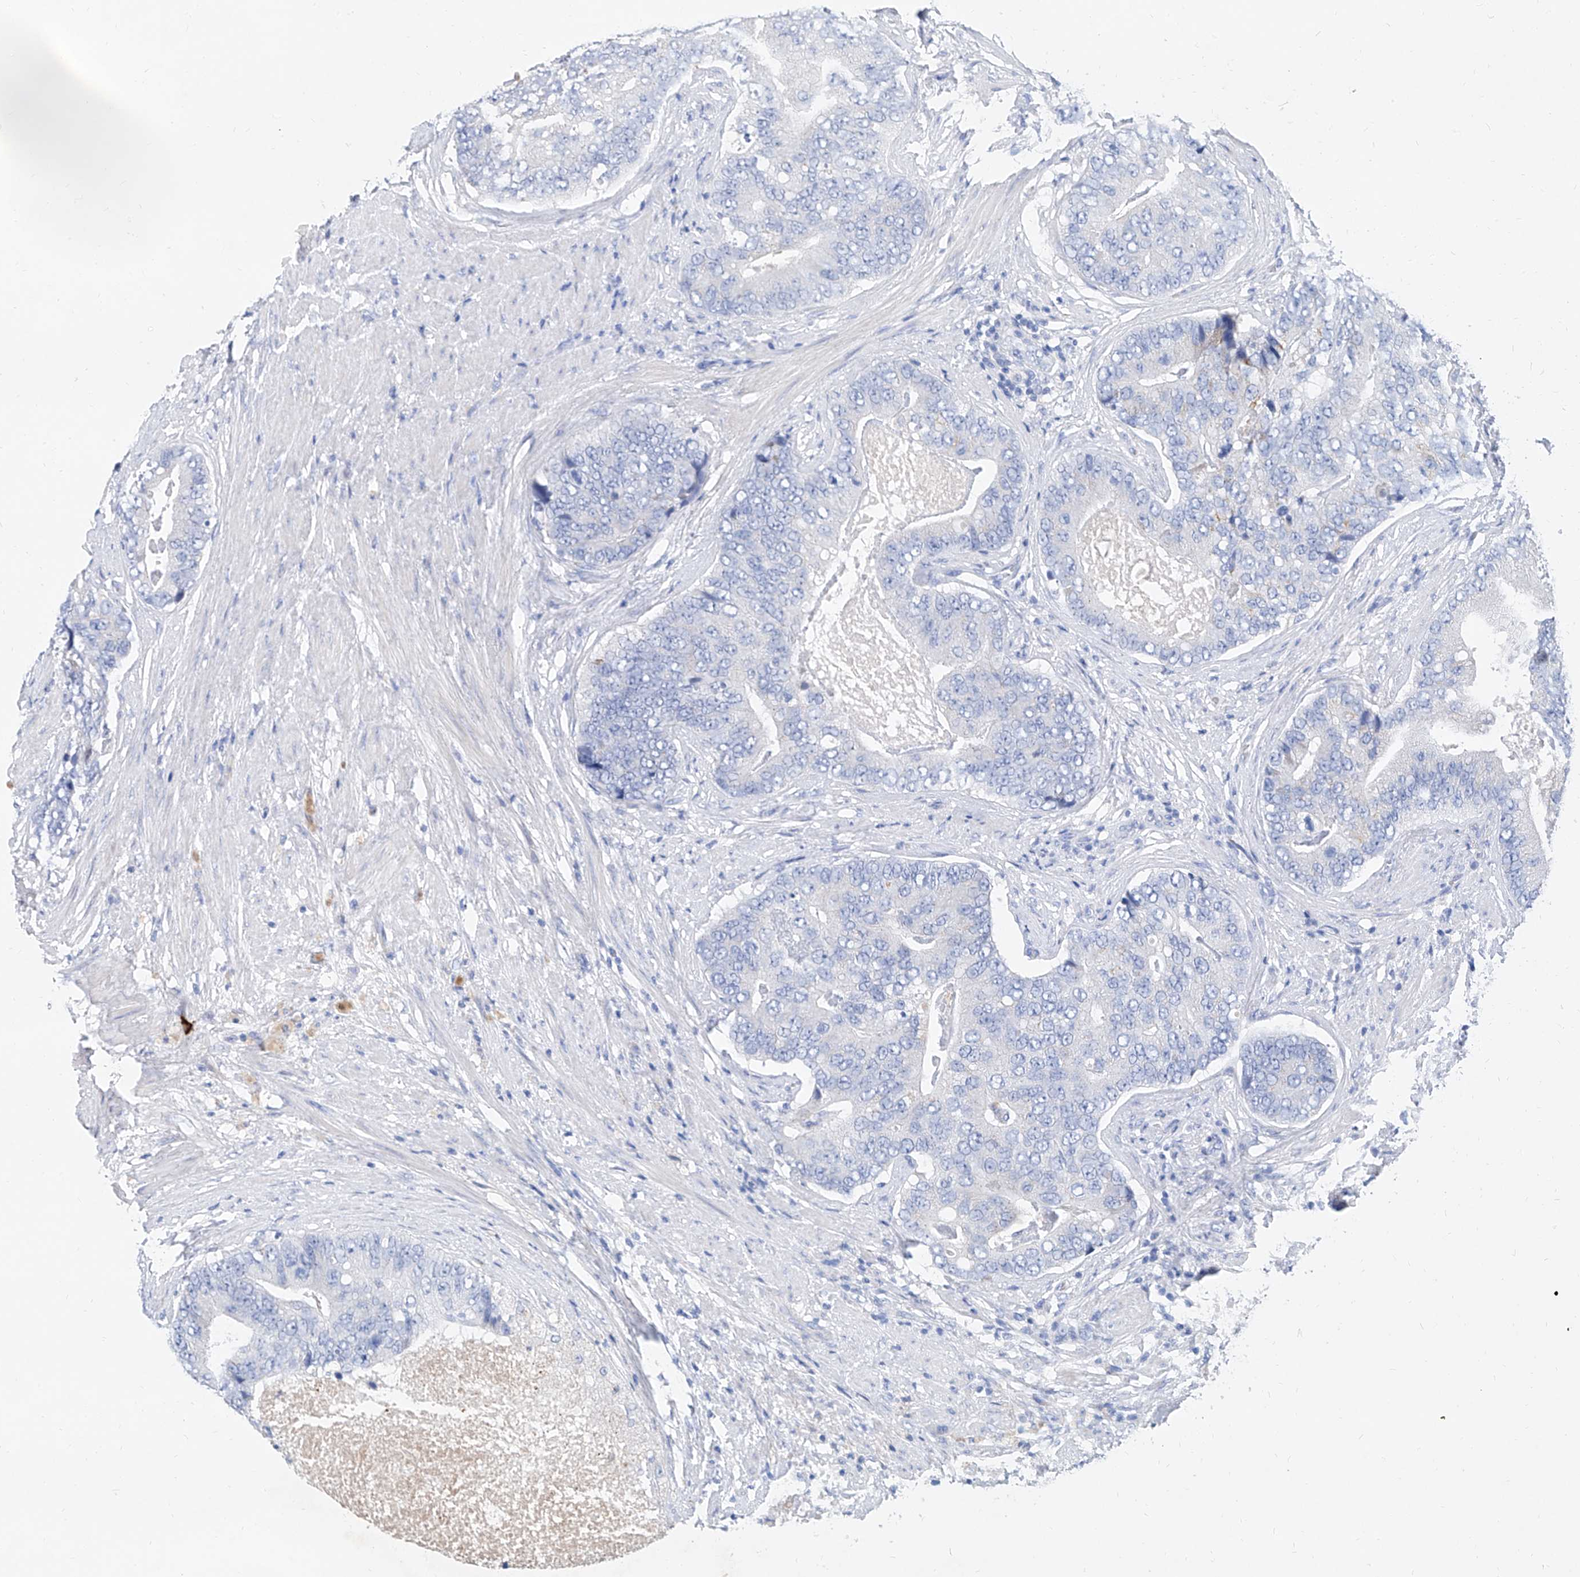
{"staining": {"intensity": "negative", "quantity": "none", "location": "none"}, "tissue": "prostate cancer", "cell_type": "Tumor cells", "image_type": "cancer", "snomed": [{"axis": "morphology", "description": "Adenocarcinoma, High grade"}, {"axis": "topography", "description": "Prostate"}], "caption": "A histopathology image of human prostate cancer (adenocarcinoma (high-grade)) is negative for staining in tumor cells.", "gene": "SLC25A29", "patient": {"sex": "male", "age": 70}}